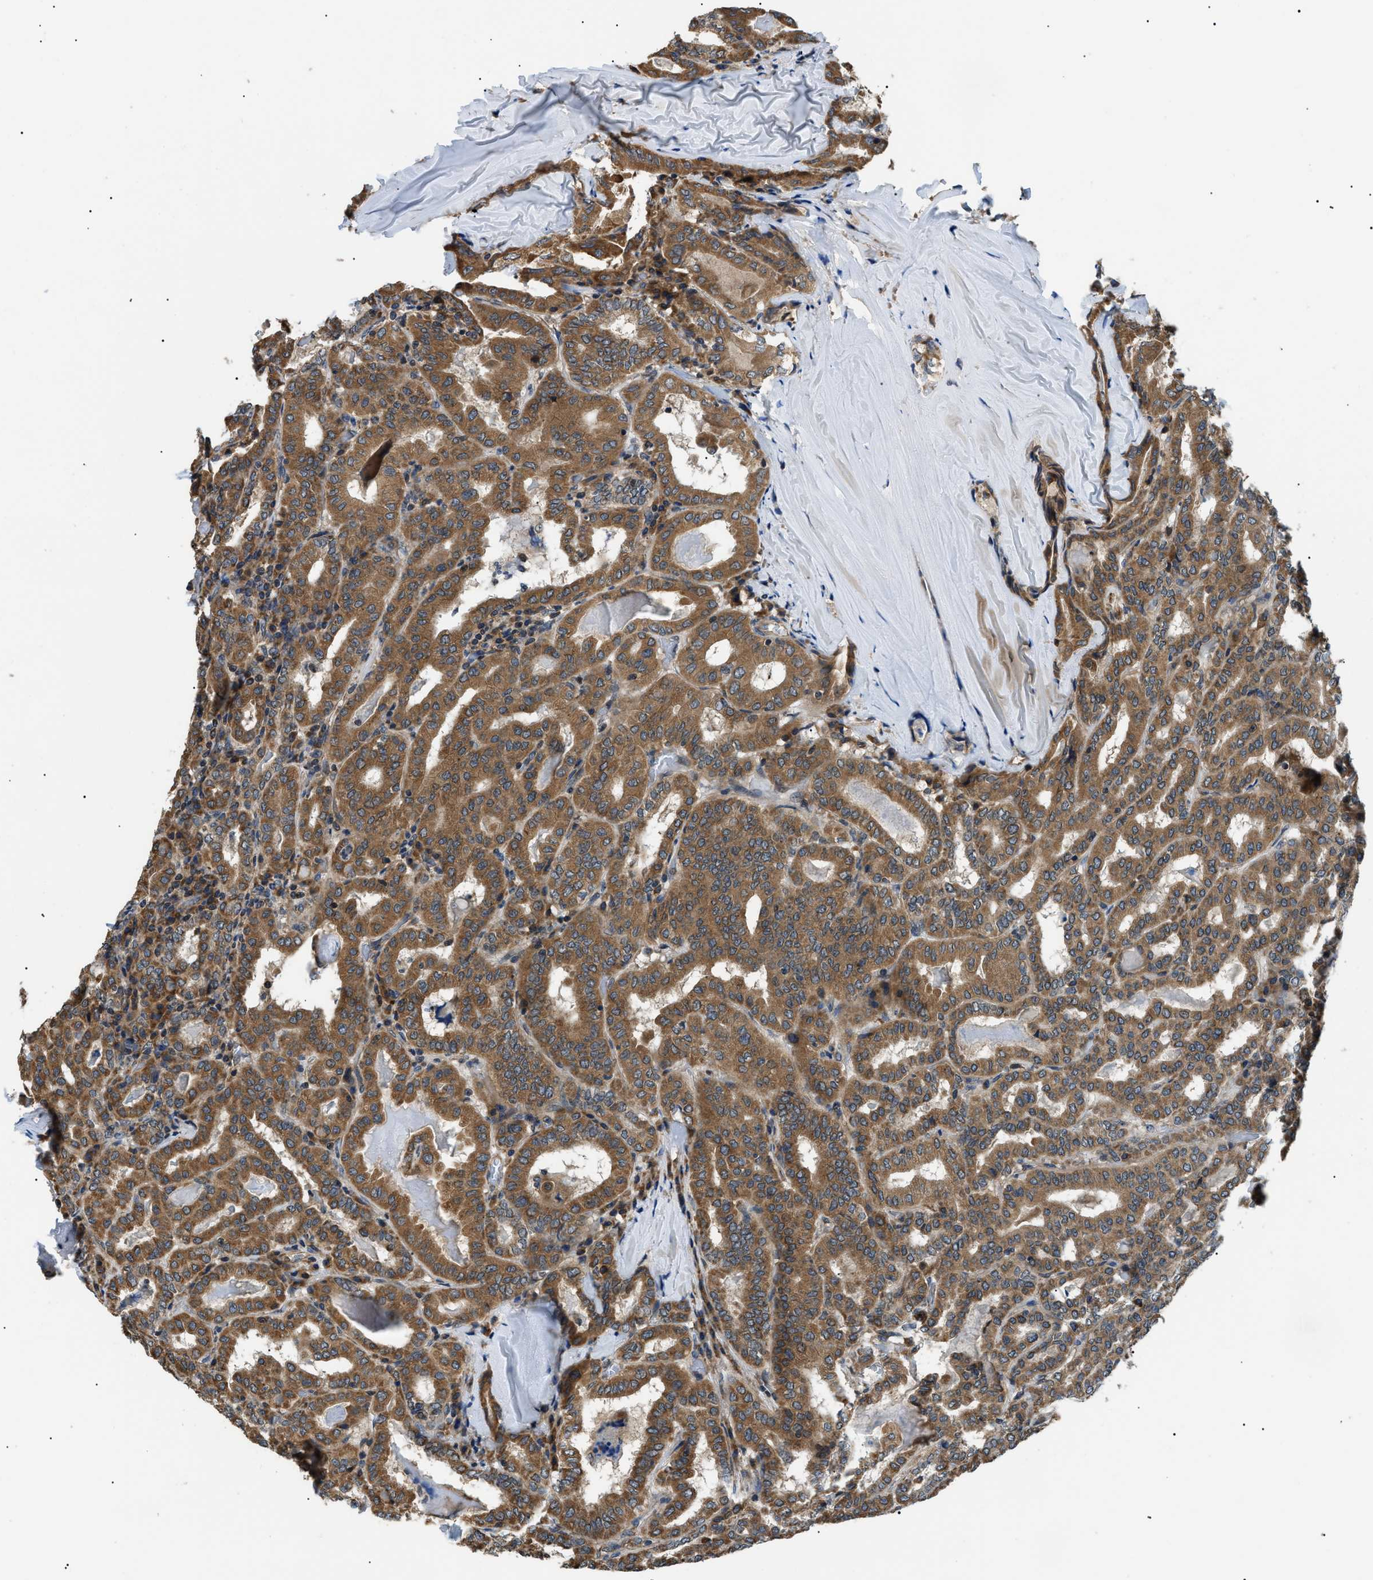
{"staining": {"intensity": "moderate", "quantity": ">75%", "location": "cytoplasmic/membranous"}, "tissue": "thyroid cancer", "cell_type": "Tumor cells", "image_type": "cancer", "snomed": [{"axis": "morphology", "description": "Papillary adenocarcinoma, NOS"}, {"axis": "topography", "description": "Thyroid gland"}], "caption": "A brown stain shows moderate cytoplasmic/membranous expression of a protein in thyroid papillary adenocarcinoma tumor cells.", "gene": "SRPK1", "patient": {"sex": "female", "age": 42}}